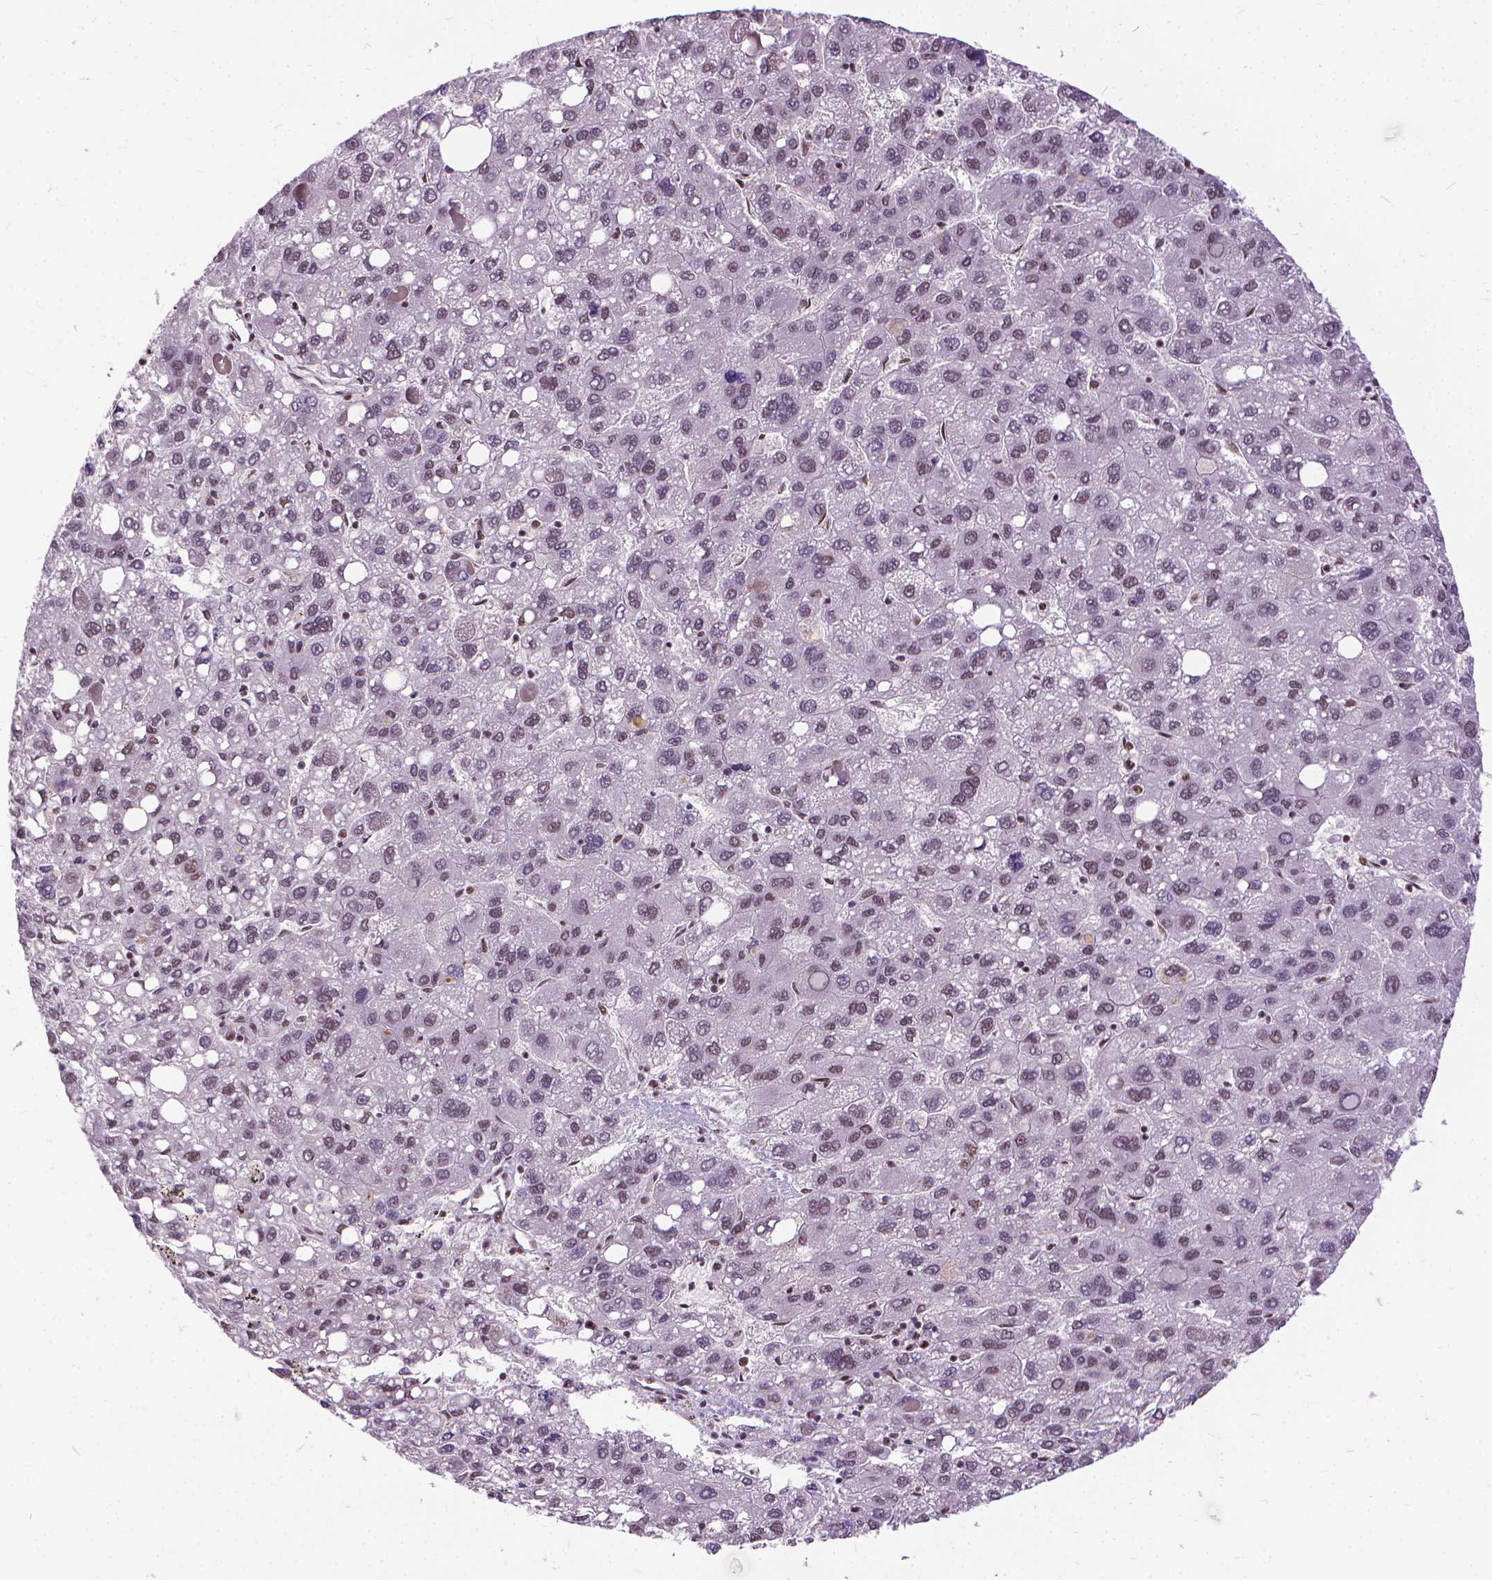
{"staining": {"intensity": "moderate", "quantity": "<25%", "location": "nuclear"}, "tissue": "liver cancer", "cell_type": "Tumor cells", "image_type": "cancer", "snomed": [{"axis": "morphology", "description": "Carcinoma, Hepatocellular, NOS"}, {"axis": "topography", "description": "Liver"}], "caption": "Immunohistochemistry (IHC) image of human liver hepatocellular carcinoma stained for a protein (brown), which displays low levels of moderate nuclear positivity in about <25% of tumor cells.", "gene": "AKAP8", "patient": {"sex": "female", "age": 82}}